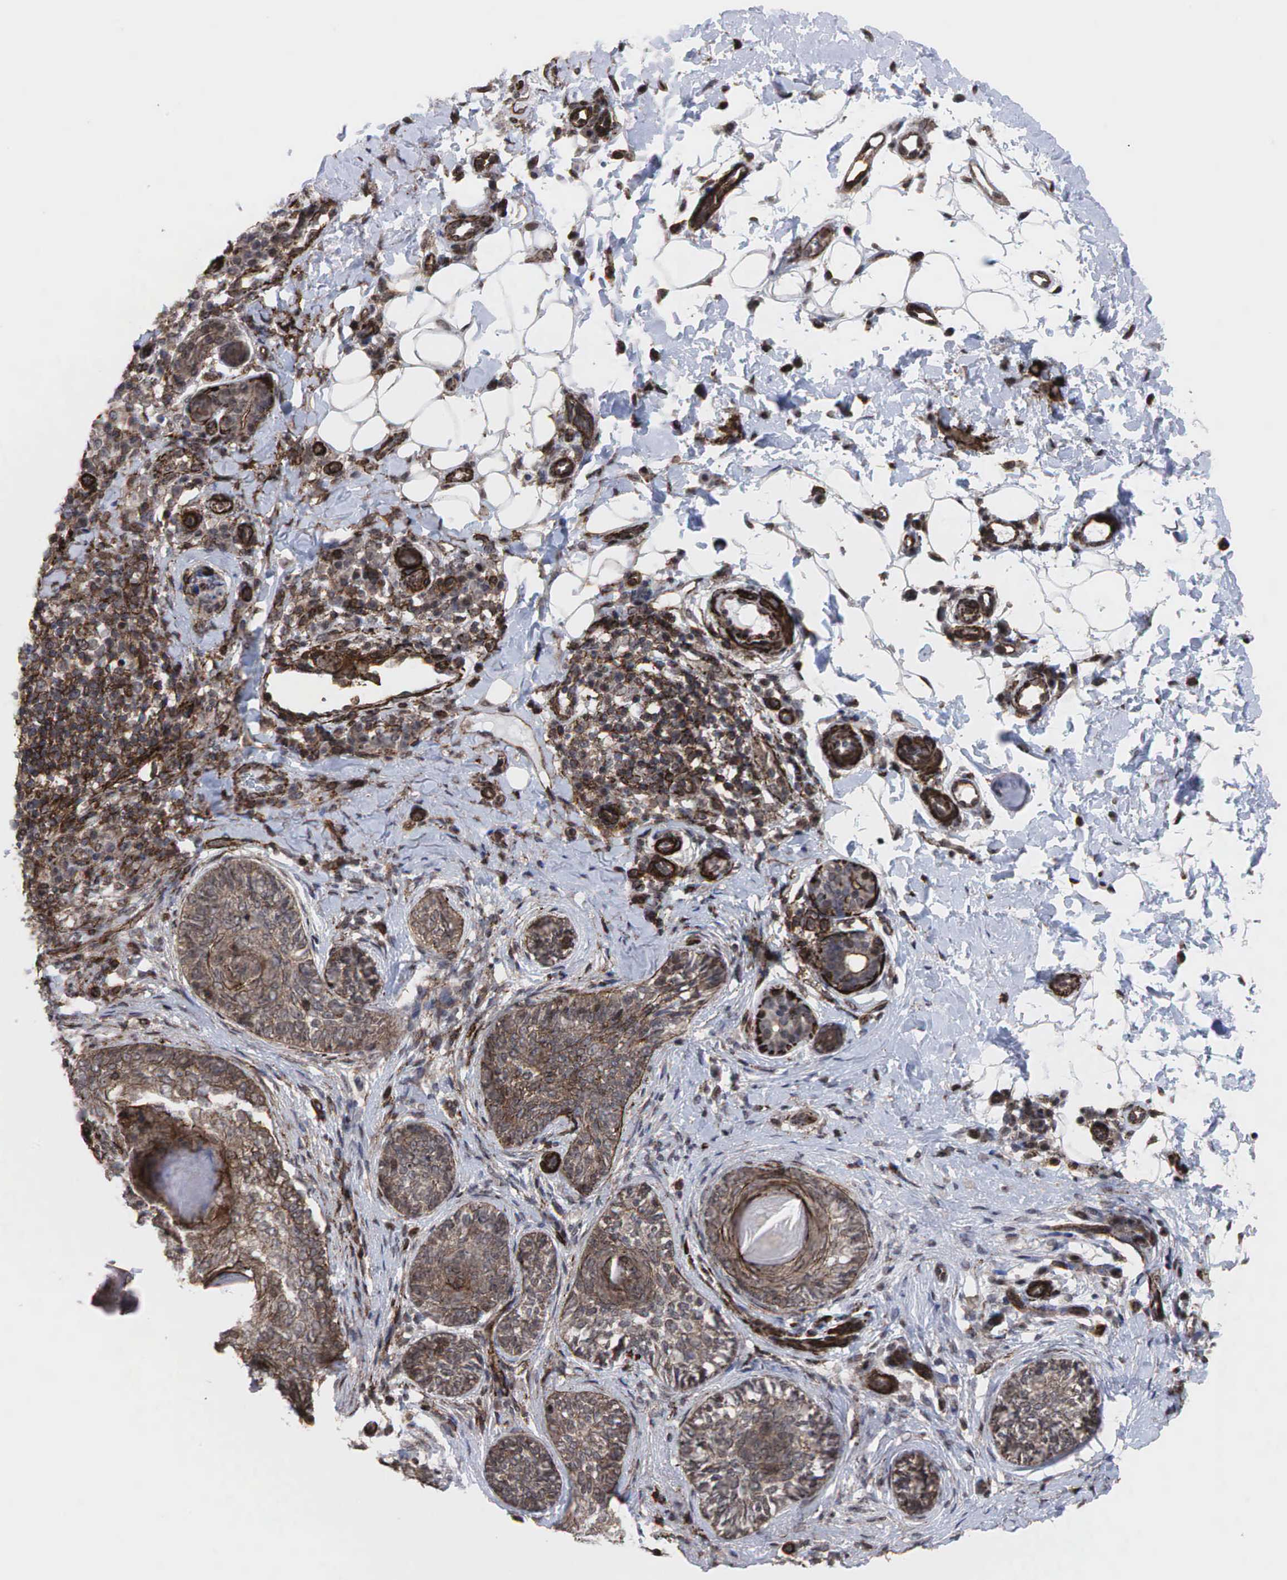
{"staining": {"intensity": "weak", "quantity": ">75%", "location": "cytoplasmic/membranous"}, "tissue": "skin cancer", "cell_type": "Tumor cells", "image_type": "cancer", "snomed": [{"axis": "morphology", "description": "Basal cell carcinoma"}, {"axis": "topography", "description": "Skin"}], "caption": "IHC (DAB) staining of skin cancer demonstrates weak cytoplasmic/membranous protein positivity in about >75% of tumor cells.", "gene": "GPRASP1", "patient": {"sex": "male", "age": 89}}